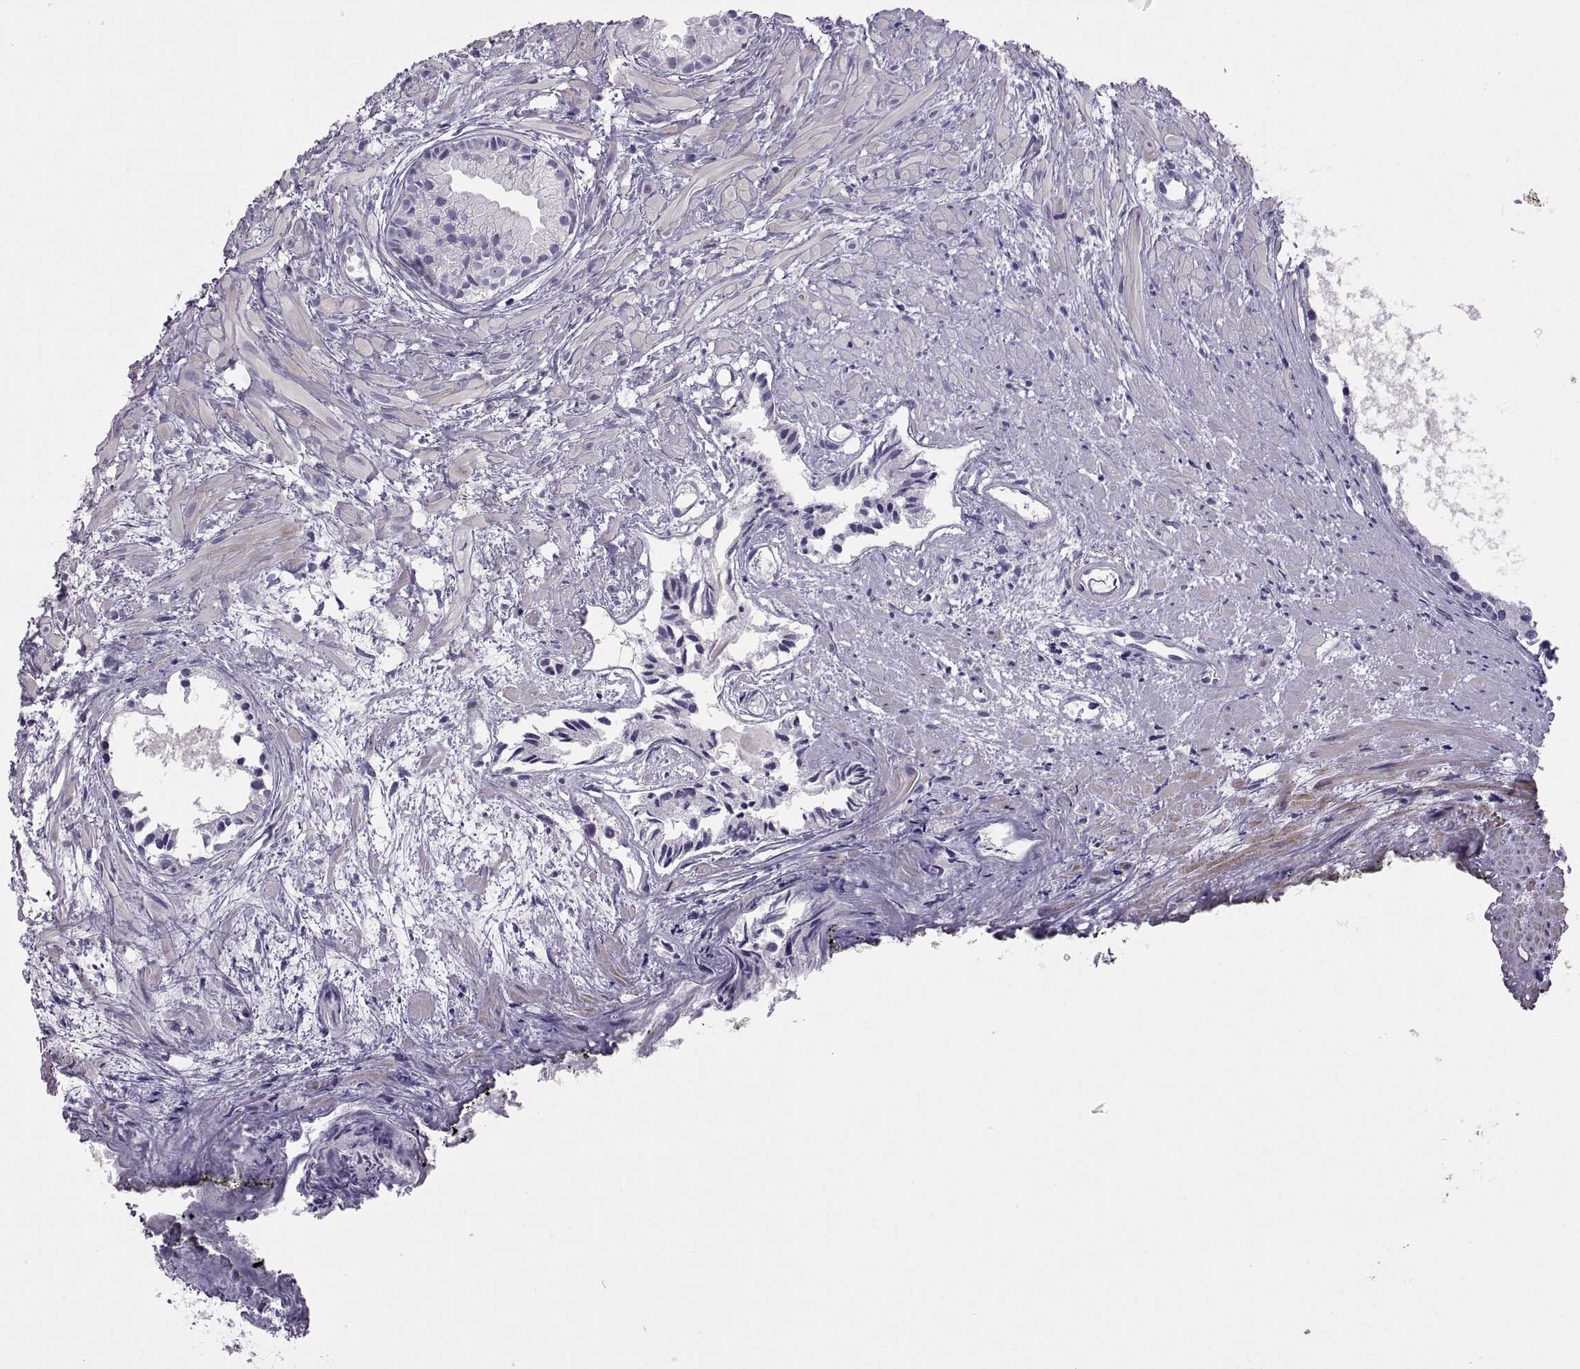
{"staining": {"intensity": "negative", "quantity": "none", "location": "none"}, "tissue": "prostate cancer", "cell_type": "Tumor cells", "image_type": "cancer", "snomed": [{"axis": "morphology", "description": "Adenocarcinoma, High grade"}, {"axis": "topography", "description": "Prostate"}], "caption": "Prostate cancer was stained to show a protein in brown. There is no significant expression in tumor cells.", "gene": "RGS20", "patient": {"sex": "male", "age": 79}}